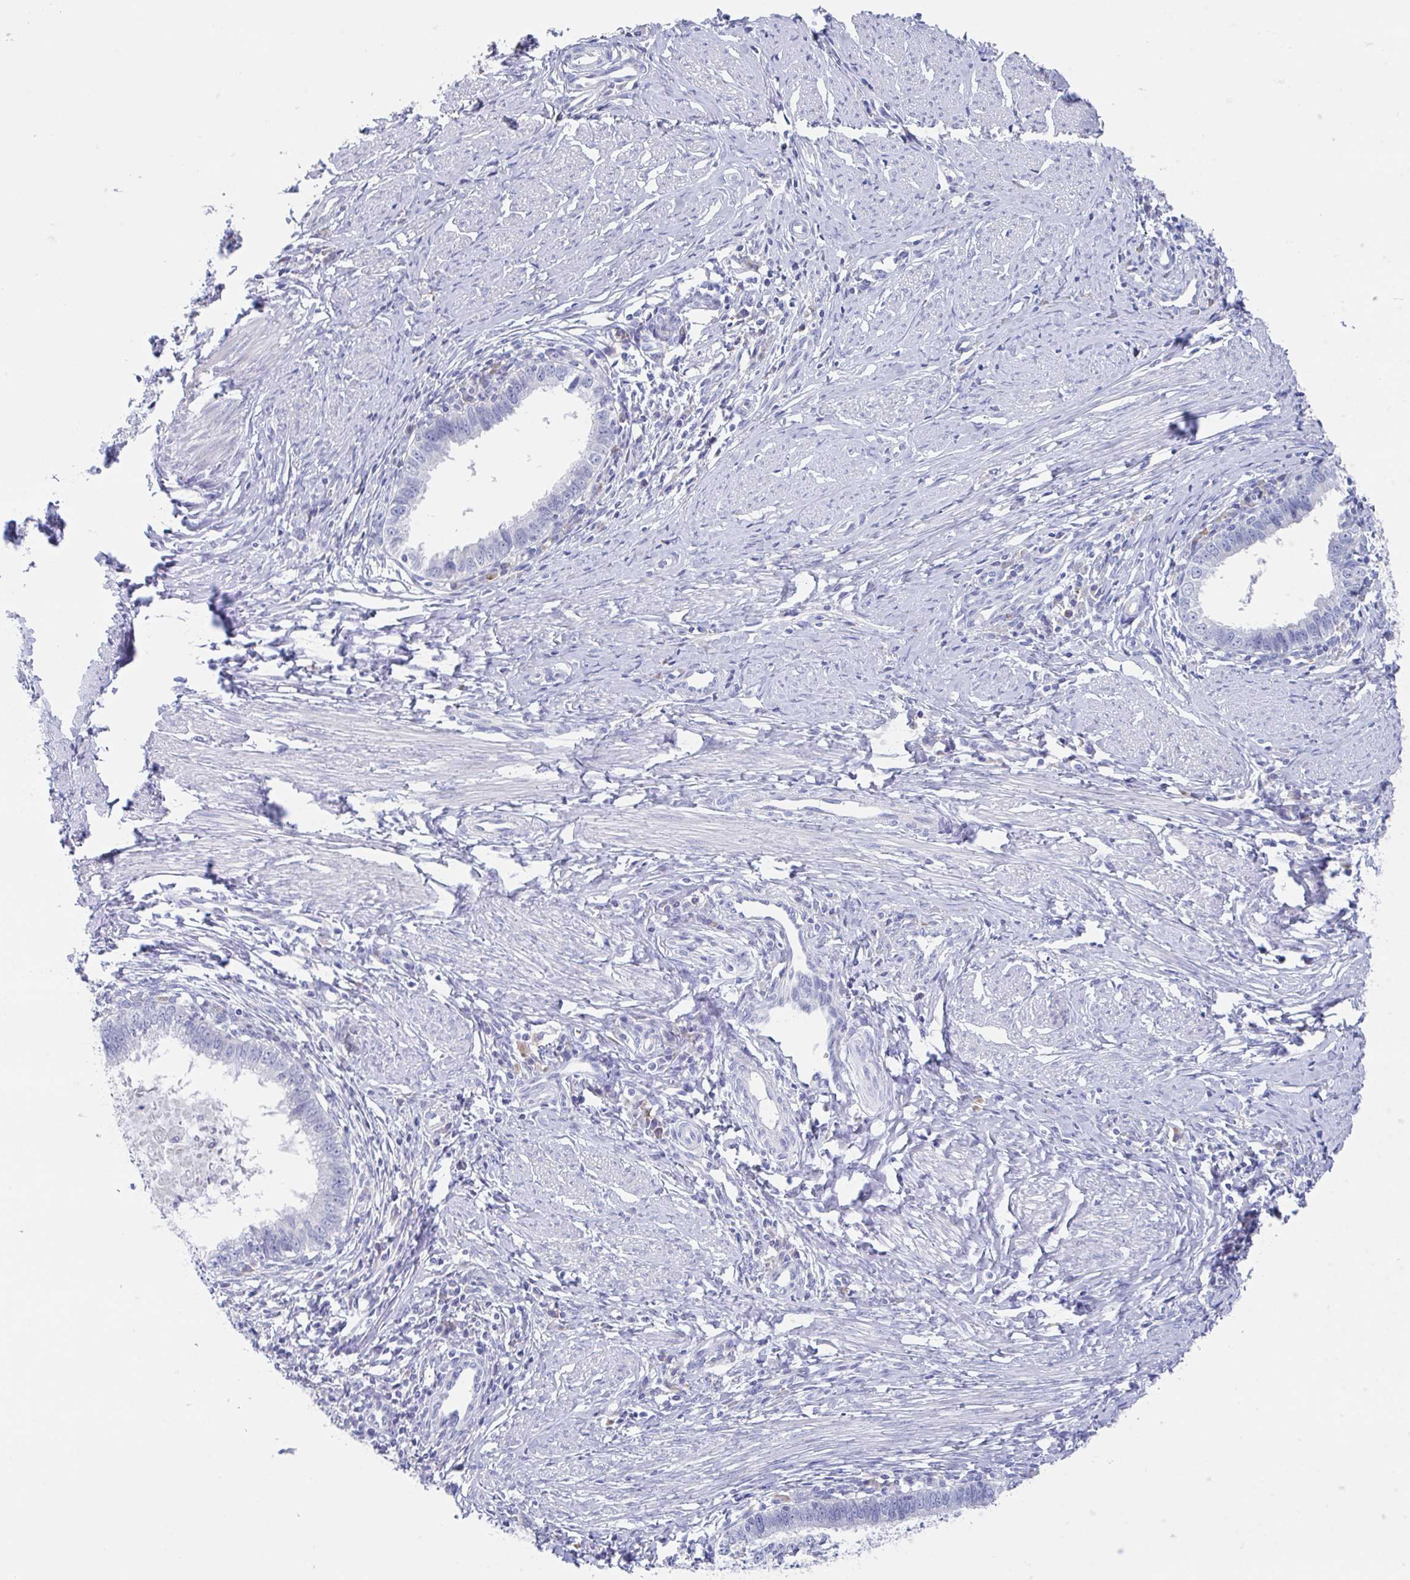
{"staining": {"intensity": "negative", "quantity": "none", "location": "none"}, "tissue": "cervical cancer", "cell_type": "Tumor cells", "image_type": "cancer", "snomed": [{"axis": "morphology", "description": "Adenocarcinoma, NOS"}, {"axis": "topography", "description": "Cervix"}], "caption": "An IHC image of adenocarcinoma (cervical) is shown. There is no staining in tumor cells of adenocarcinoma (cervical).", "gene": "NOXRED1", "patient": {"sex": "female", "age": 36}}